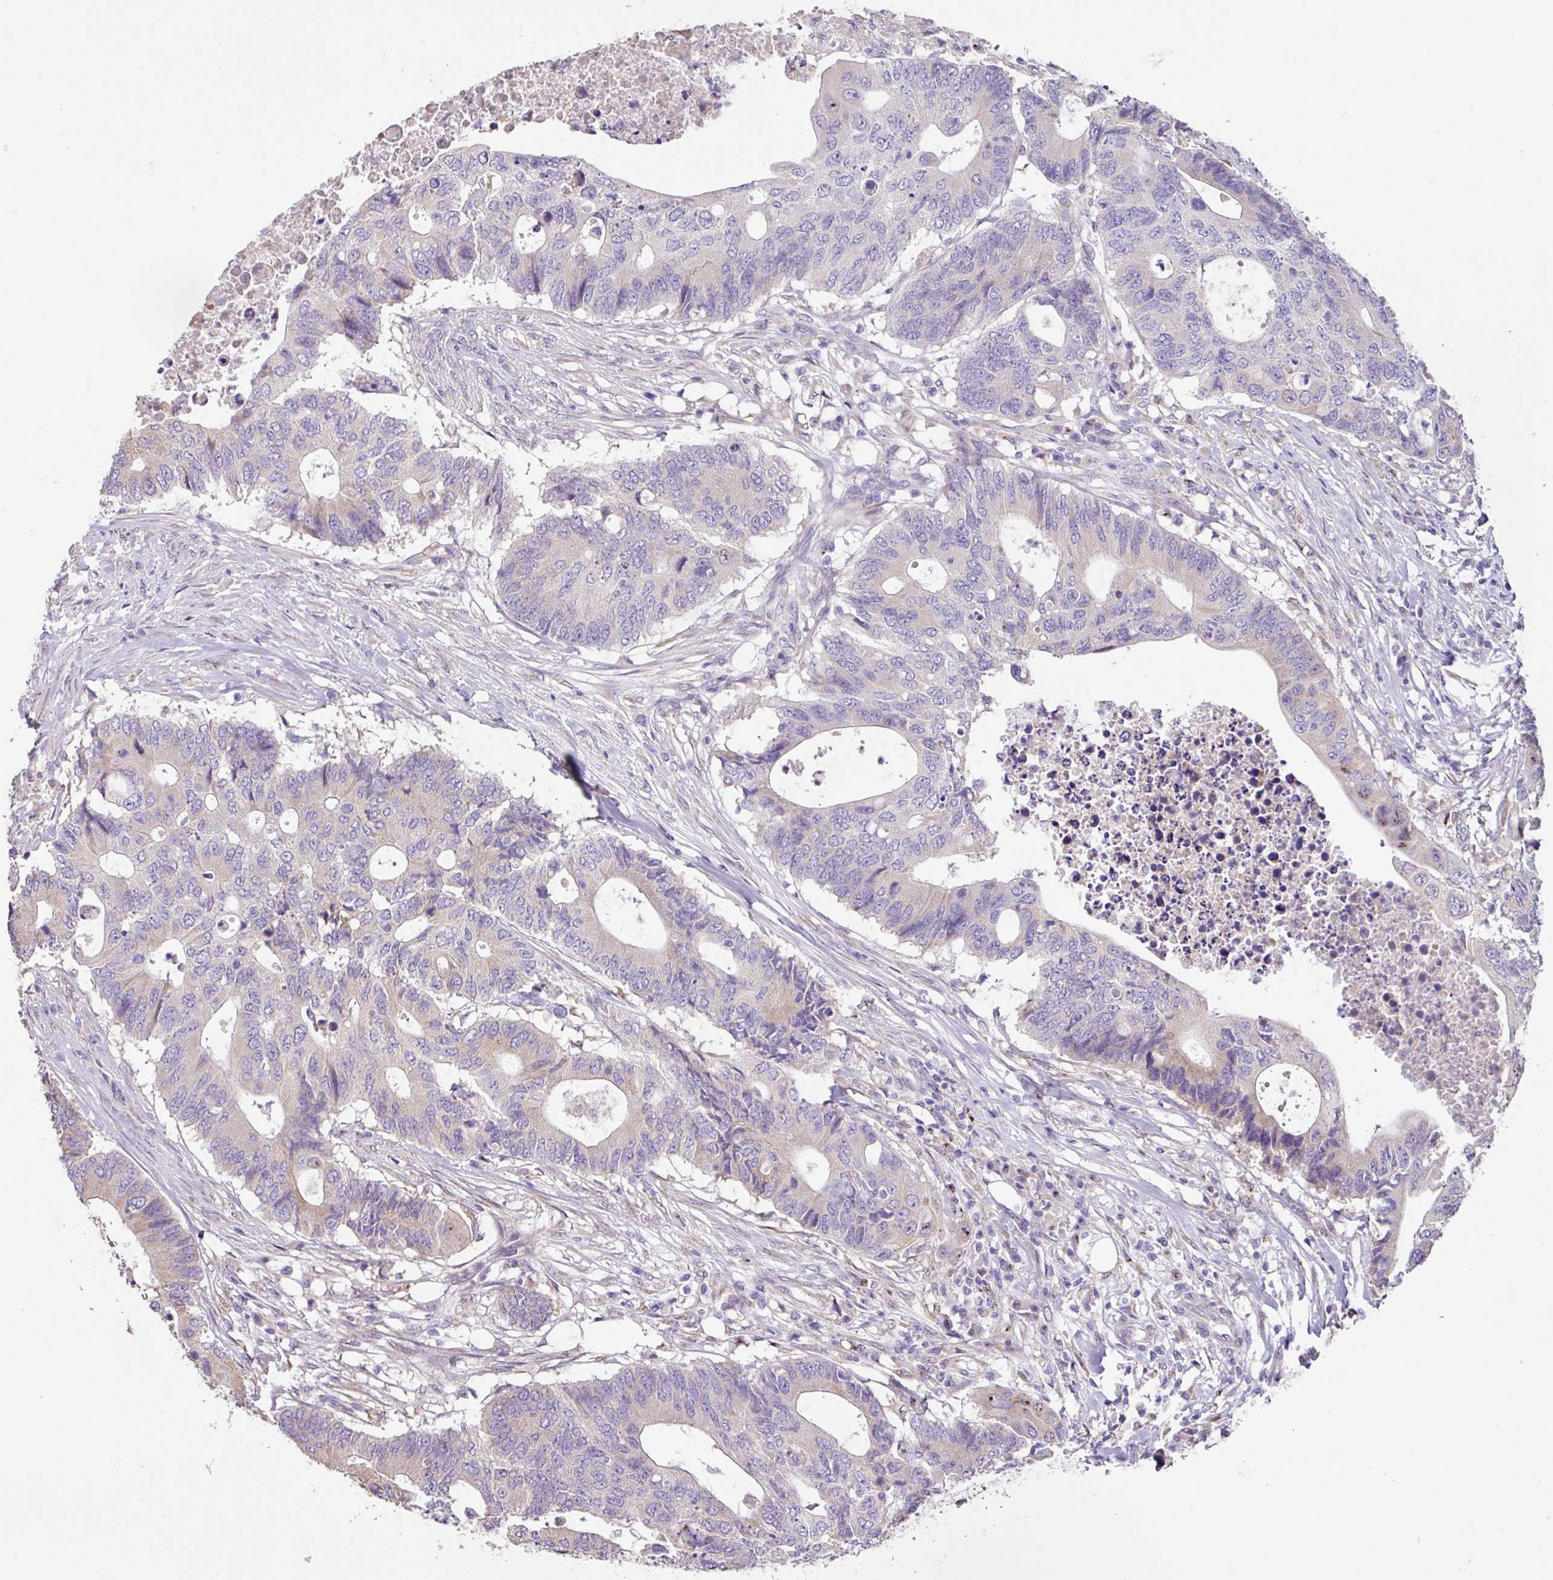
{"staining": {"intensity": "negative", "quantity": "none", "location": "none"}, "tissue": "colorectal cancer", "cell_type": "Tumor cells", "image_type": "cancer", "snomed": [{"axis": "morphology", "description": "Adenocarcinoma, NOS"}, {"axis": "topography", "description": "Colon"}], "caption": "IHC of colorectal adenocarcinoma displays no expression in tumor cells. (DAB (3,3'-diaminobenzidine) immunohistochemistry with hematoxylin counter stain).", "gene": "ZG16", "patient": {"sex": "male", "age": 71}}